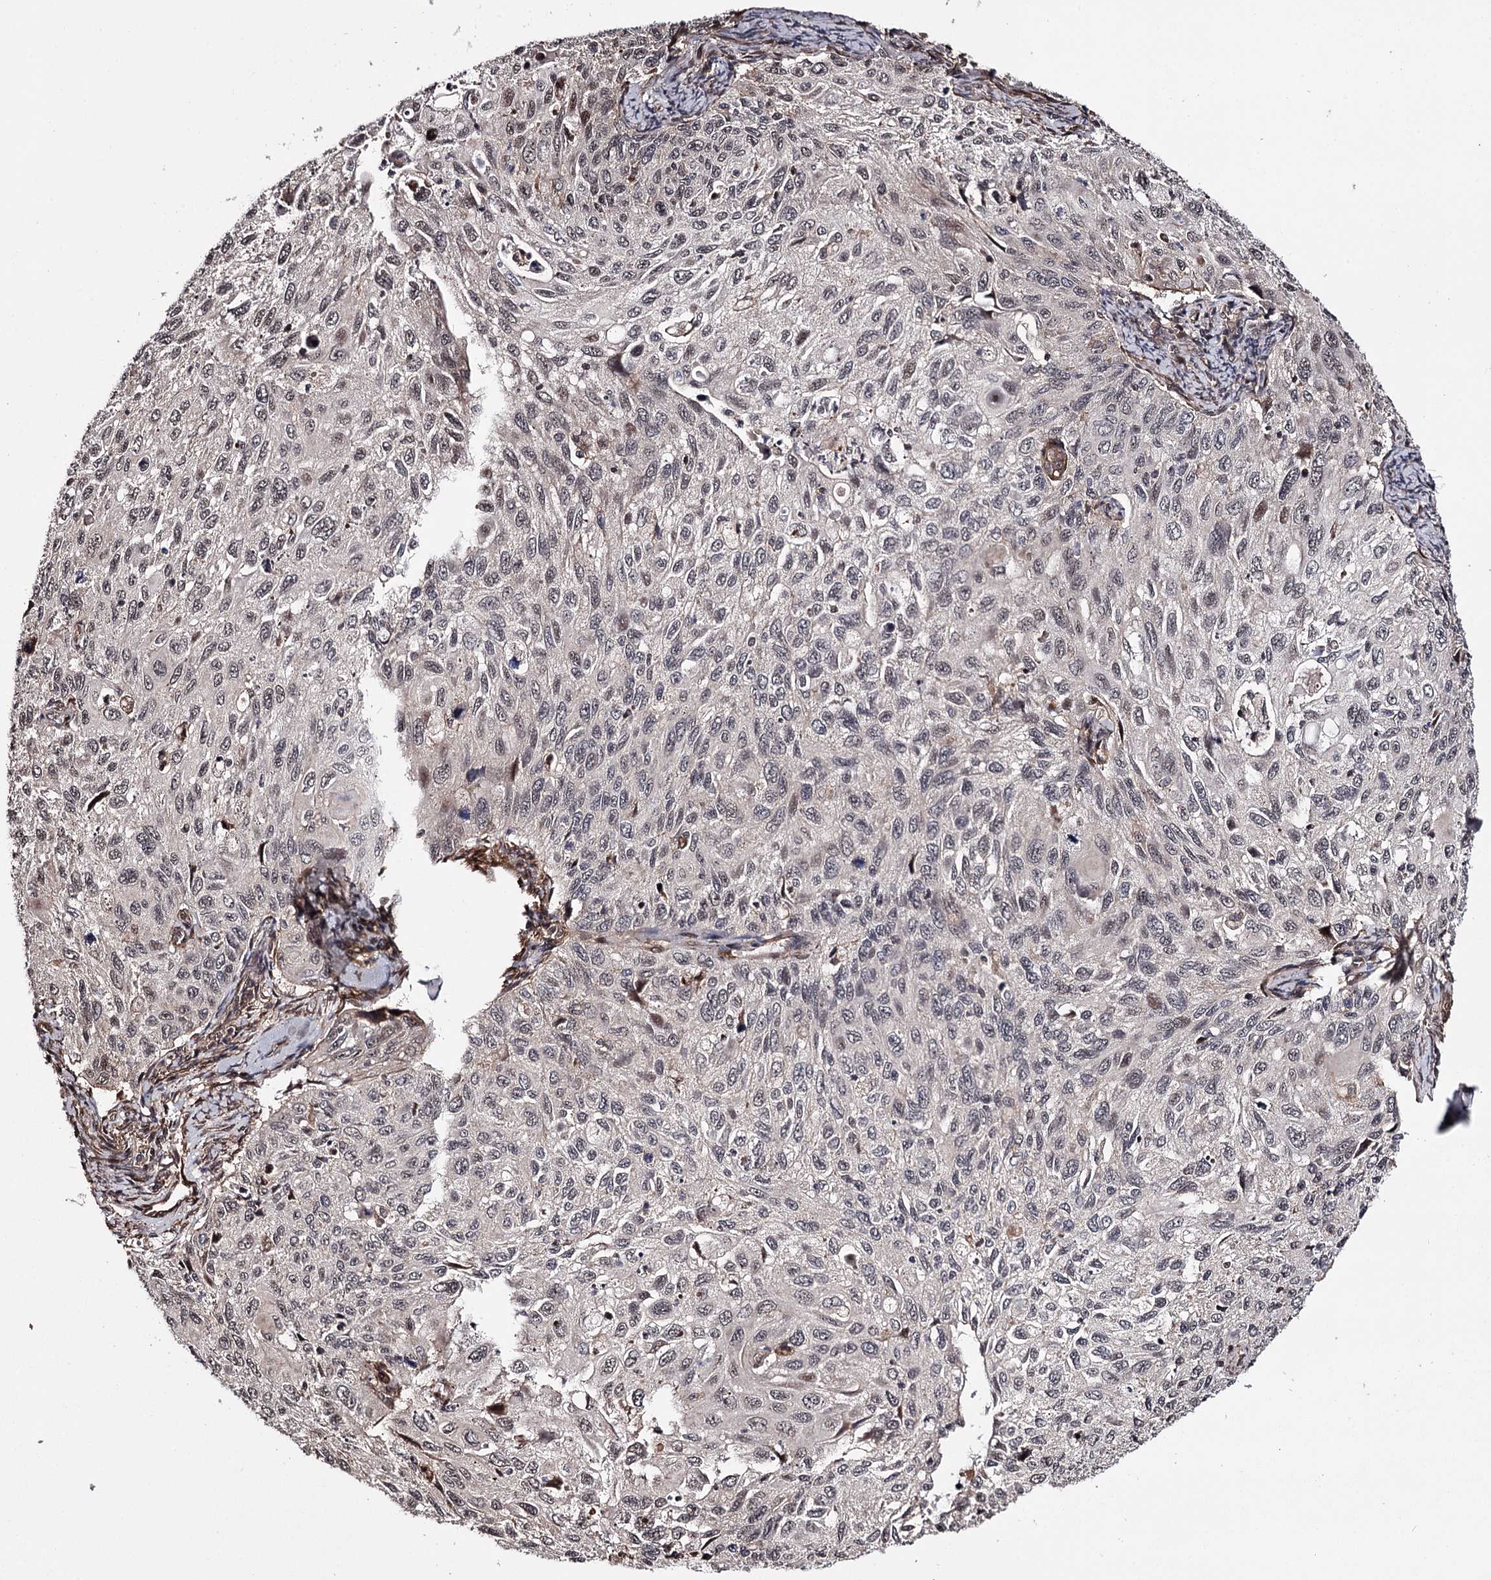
{"staining": {"intensity": "weak", "quantity": "<25%", "location": "nuclear"}, "tissue": "cervical cancer", "cell_type": "Tumor cells", "image_type": "cancer", "snomed": [{"axis": "morphology", "description": "Squamous cell carcinoma, NOS"}, {"axis": "topography", "description": "Cervix"}], "caption": "Cervical cancer (squamous cell carcinoma) was stained to show a protein in brown. There is no significant staining in tumor cells. Nuclei are stained in blue.", "gene": "TTC33", "patient": {"sex": "female", "age": 70}}